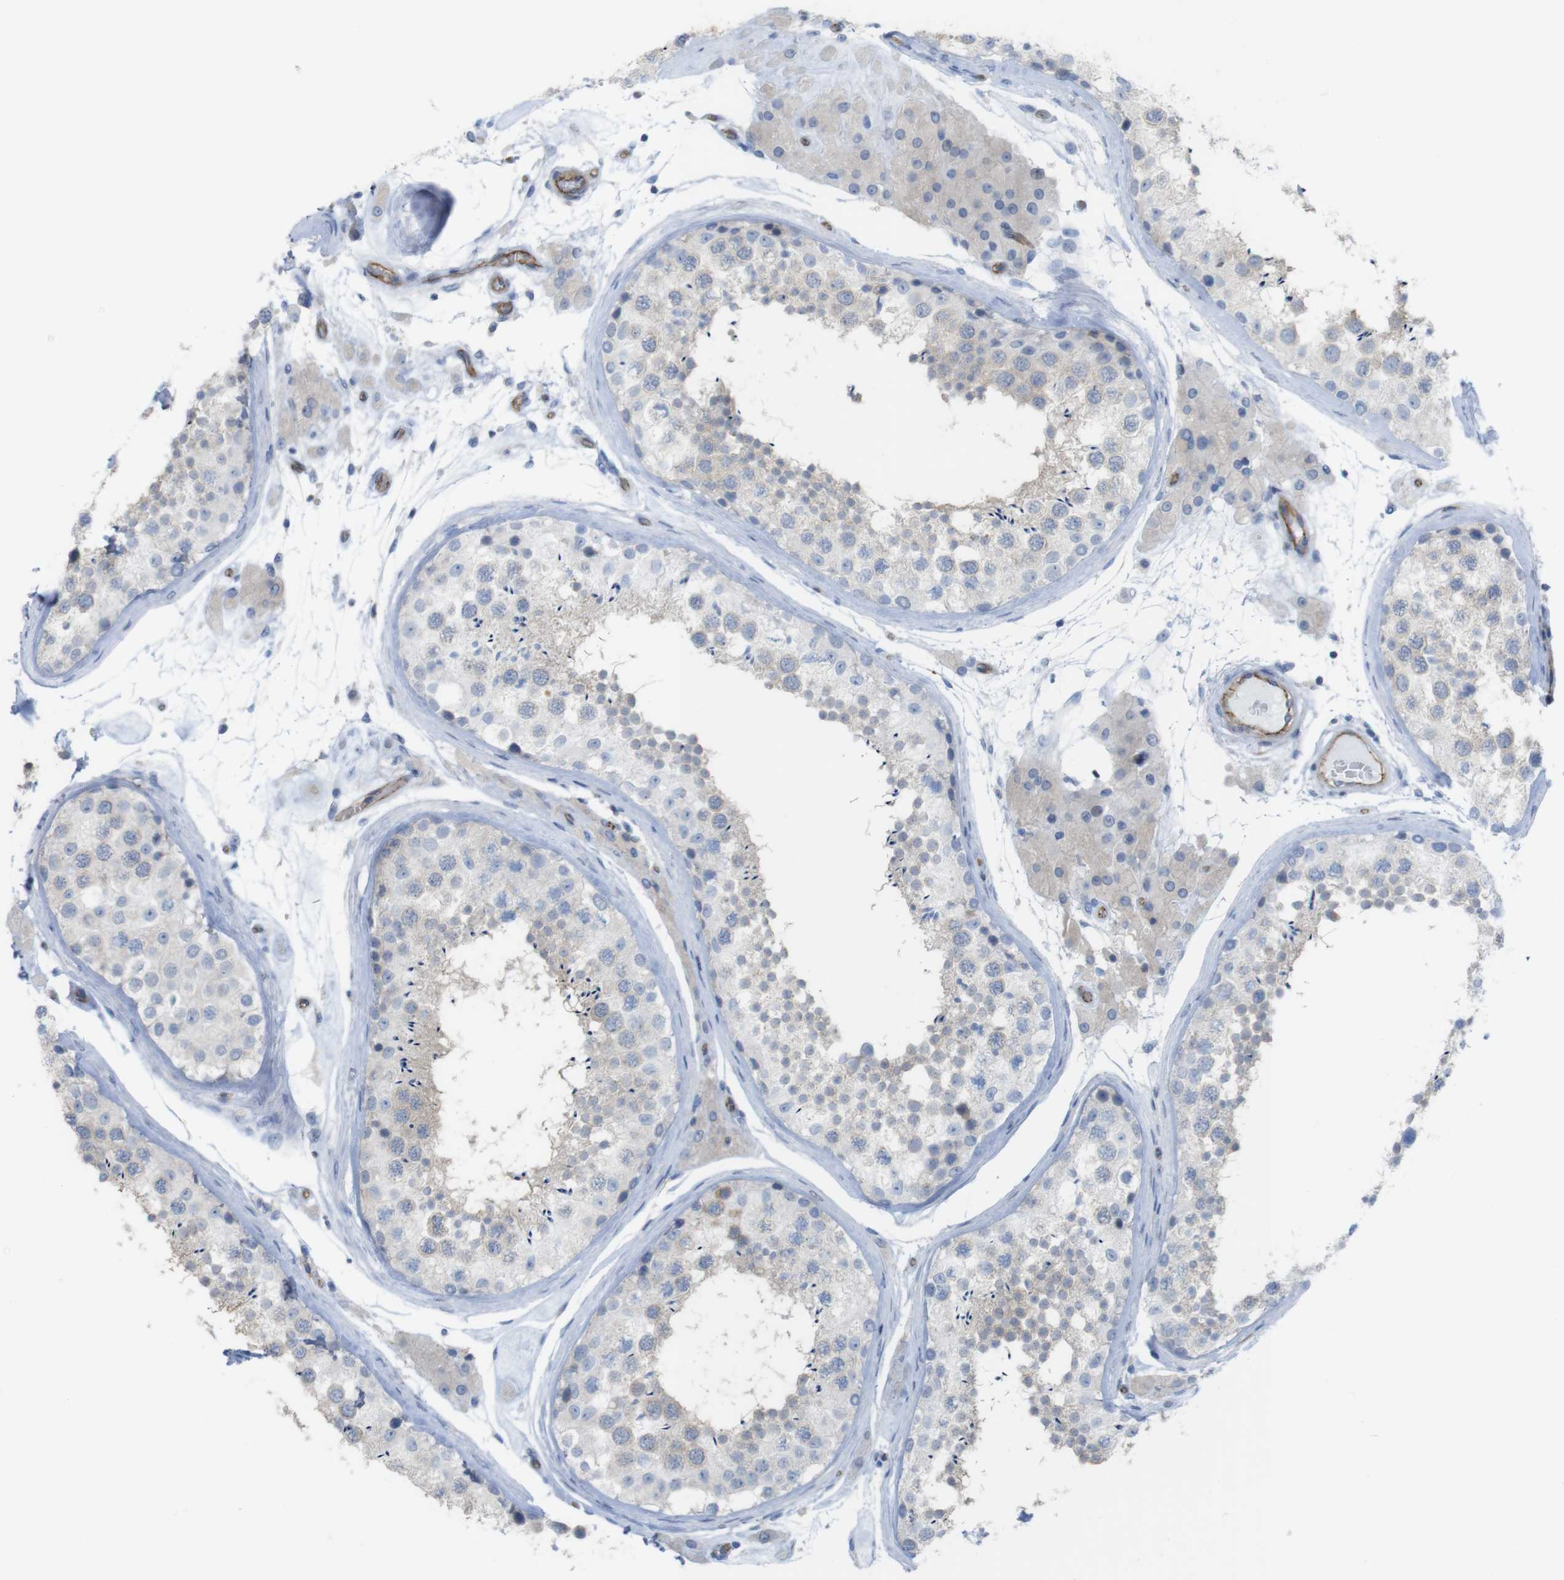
{"staining": {"intensity": "weak", "quantity": "<25%", "location": "cytoplasmic/membranous"}, "tissue": "testis", "cell_type": "Cells in seminiferous ducts", "image_type": "normal", "snomed": [{"axis": "morphology", "description": "Normal tissue, NOS"}, {"axis": "topography", "description": "Testis"}], "caption": "An IHC micrograph of benign testis is shown. There is no staining in cells in seminiferous ducts of testis. (Brightfield microscopy of DAB (3,3'-diaminobenzidine) immunohistochemistry at high magnification).", "gene": "PREX2", "patient": {"sex": "male", "age": 46}}